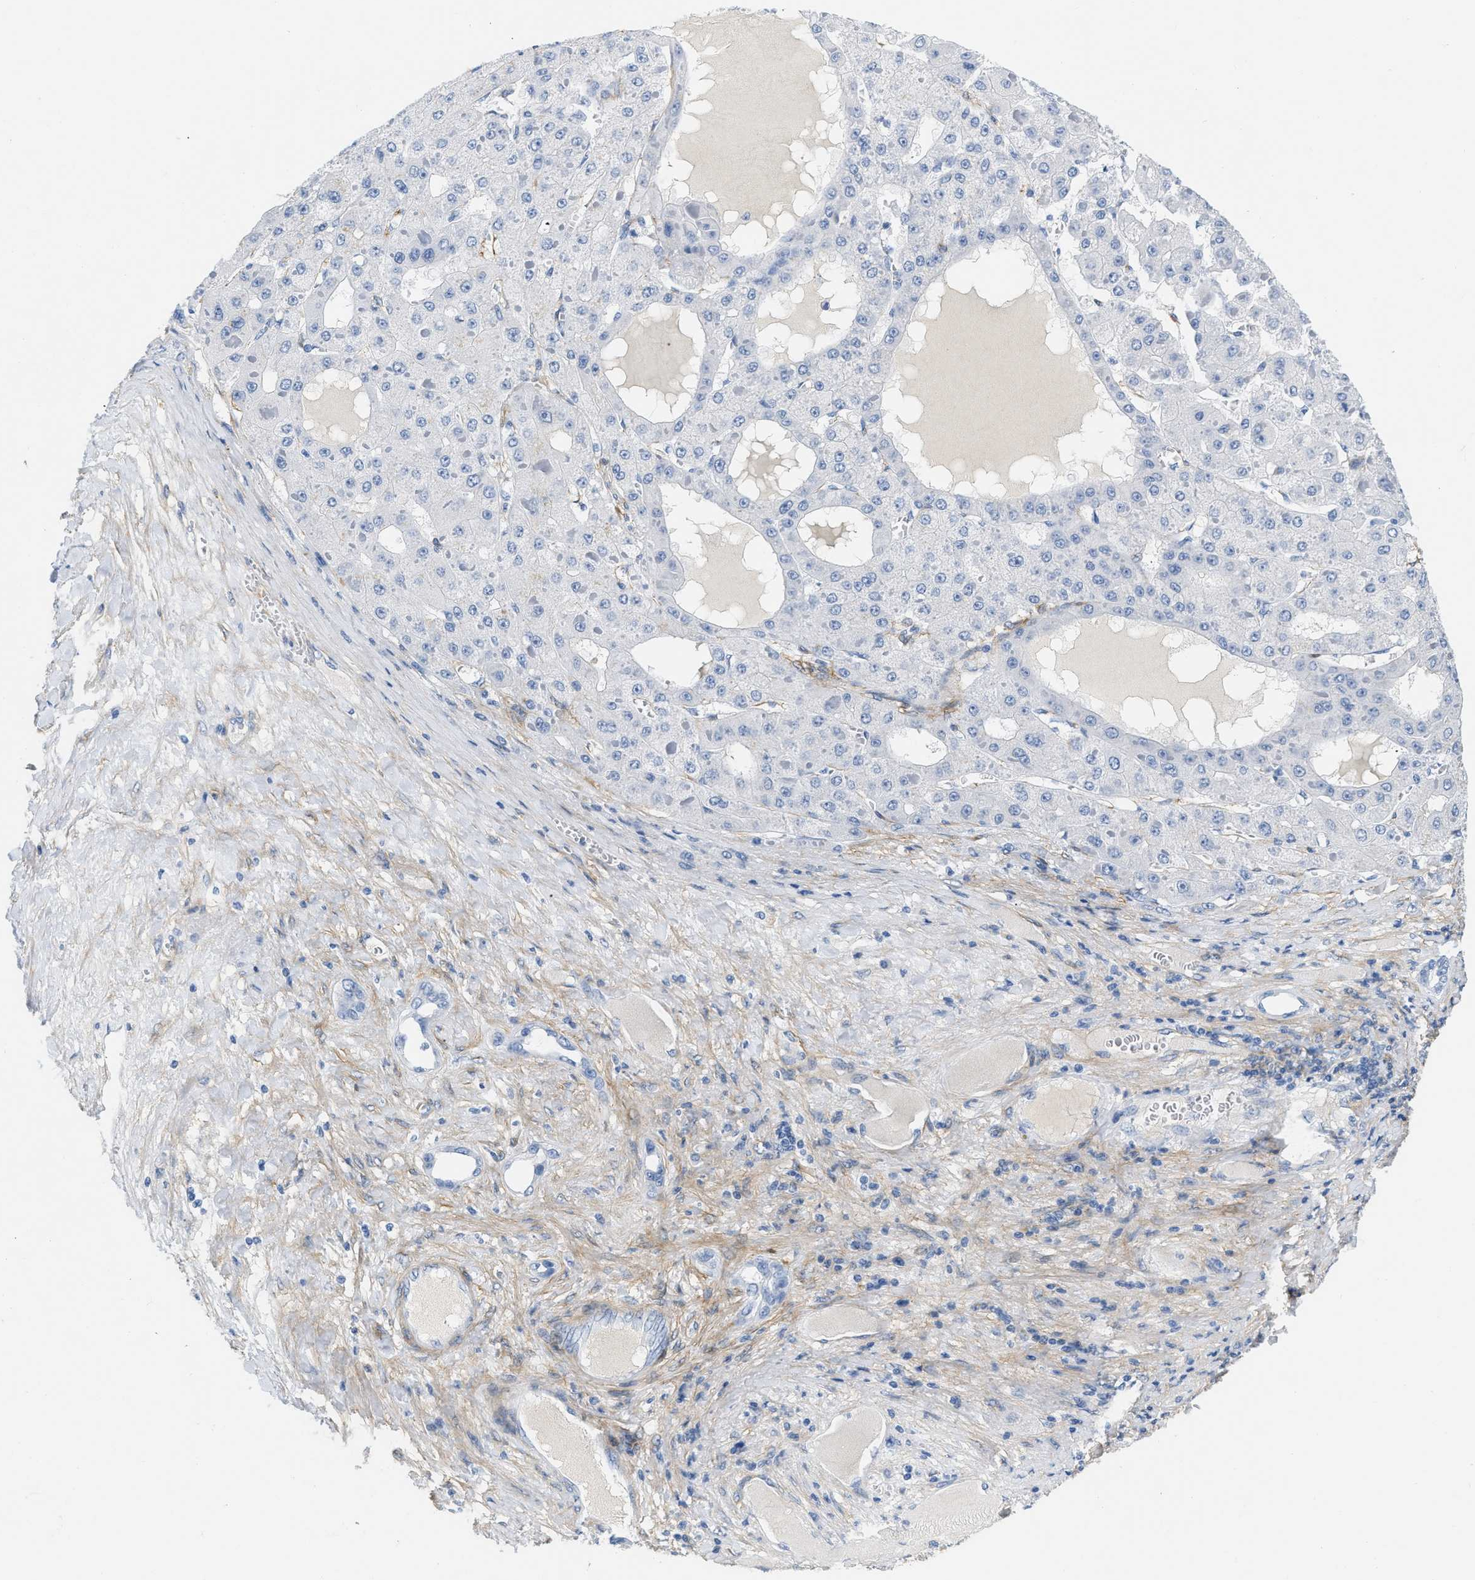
{"staining": {"intensity": "negative", "quantity": "none", "location": "none"}, "tissue": "liver cancer", "cell_type": "Tumor cells", "image_type": "cancer", "snomed": [{"axis": "morphology", "description": "Carcinoma, Hepatocellular, NOS"}, {"axis": "topography", "description": "Liver"}], "caption": "Liver cancer was stained to show a protein in brown. There is no significant expression in tumor cells.", "gene": "PDGFRB", "patient": {"sex": "female", "age": 73}}